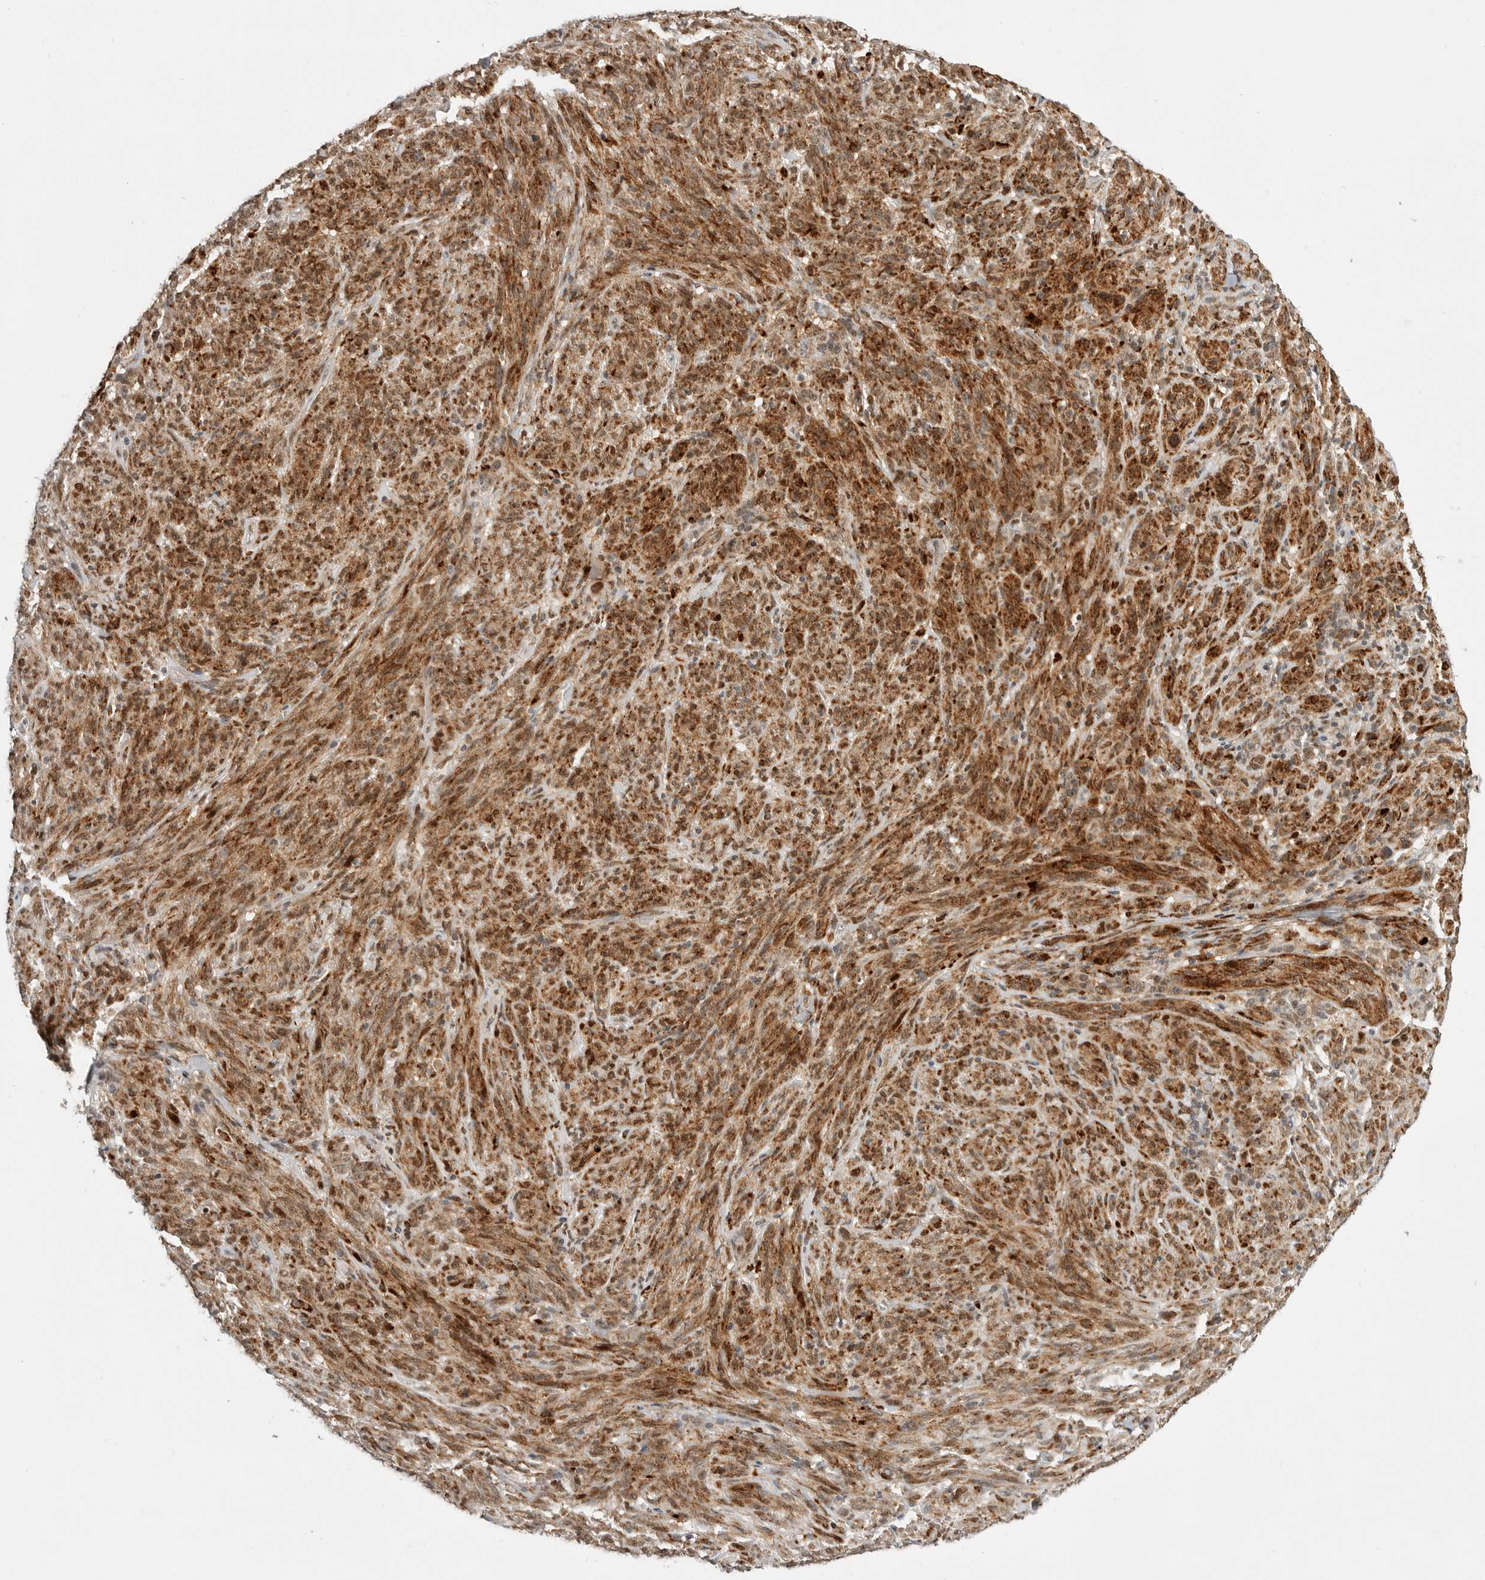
{"staining": {"intensity": "strong", "quantity": ">75%", "location": "cytoplasmic/membranous"}, "tissue": "melanoma", "cell_type": "Tumor cells", "image_type": "cancer", "snomed": [{"axis": "morphology", "description": "Malignant melanoma, NOS"}, {"axis": "topography", "description": "Skin of head"}], "caption": "IHC photomicrograph of human malignant melanoma stained for a protein (brown), which shows high levels of strong cytoplasmic/membranous positivity in approximately >75% of tumor cells.", "gene": "CSNK1G3", "patient": {"sex": "male", "age": 96}}